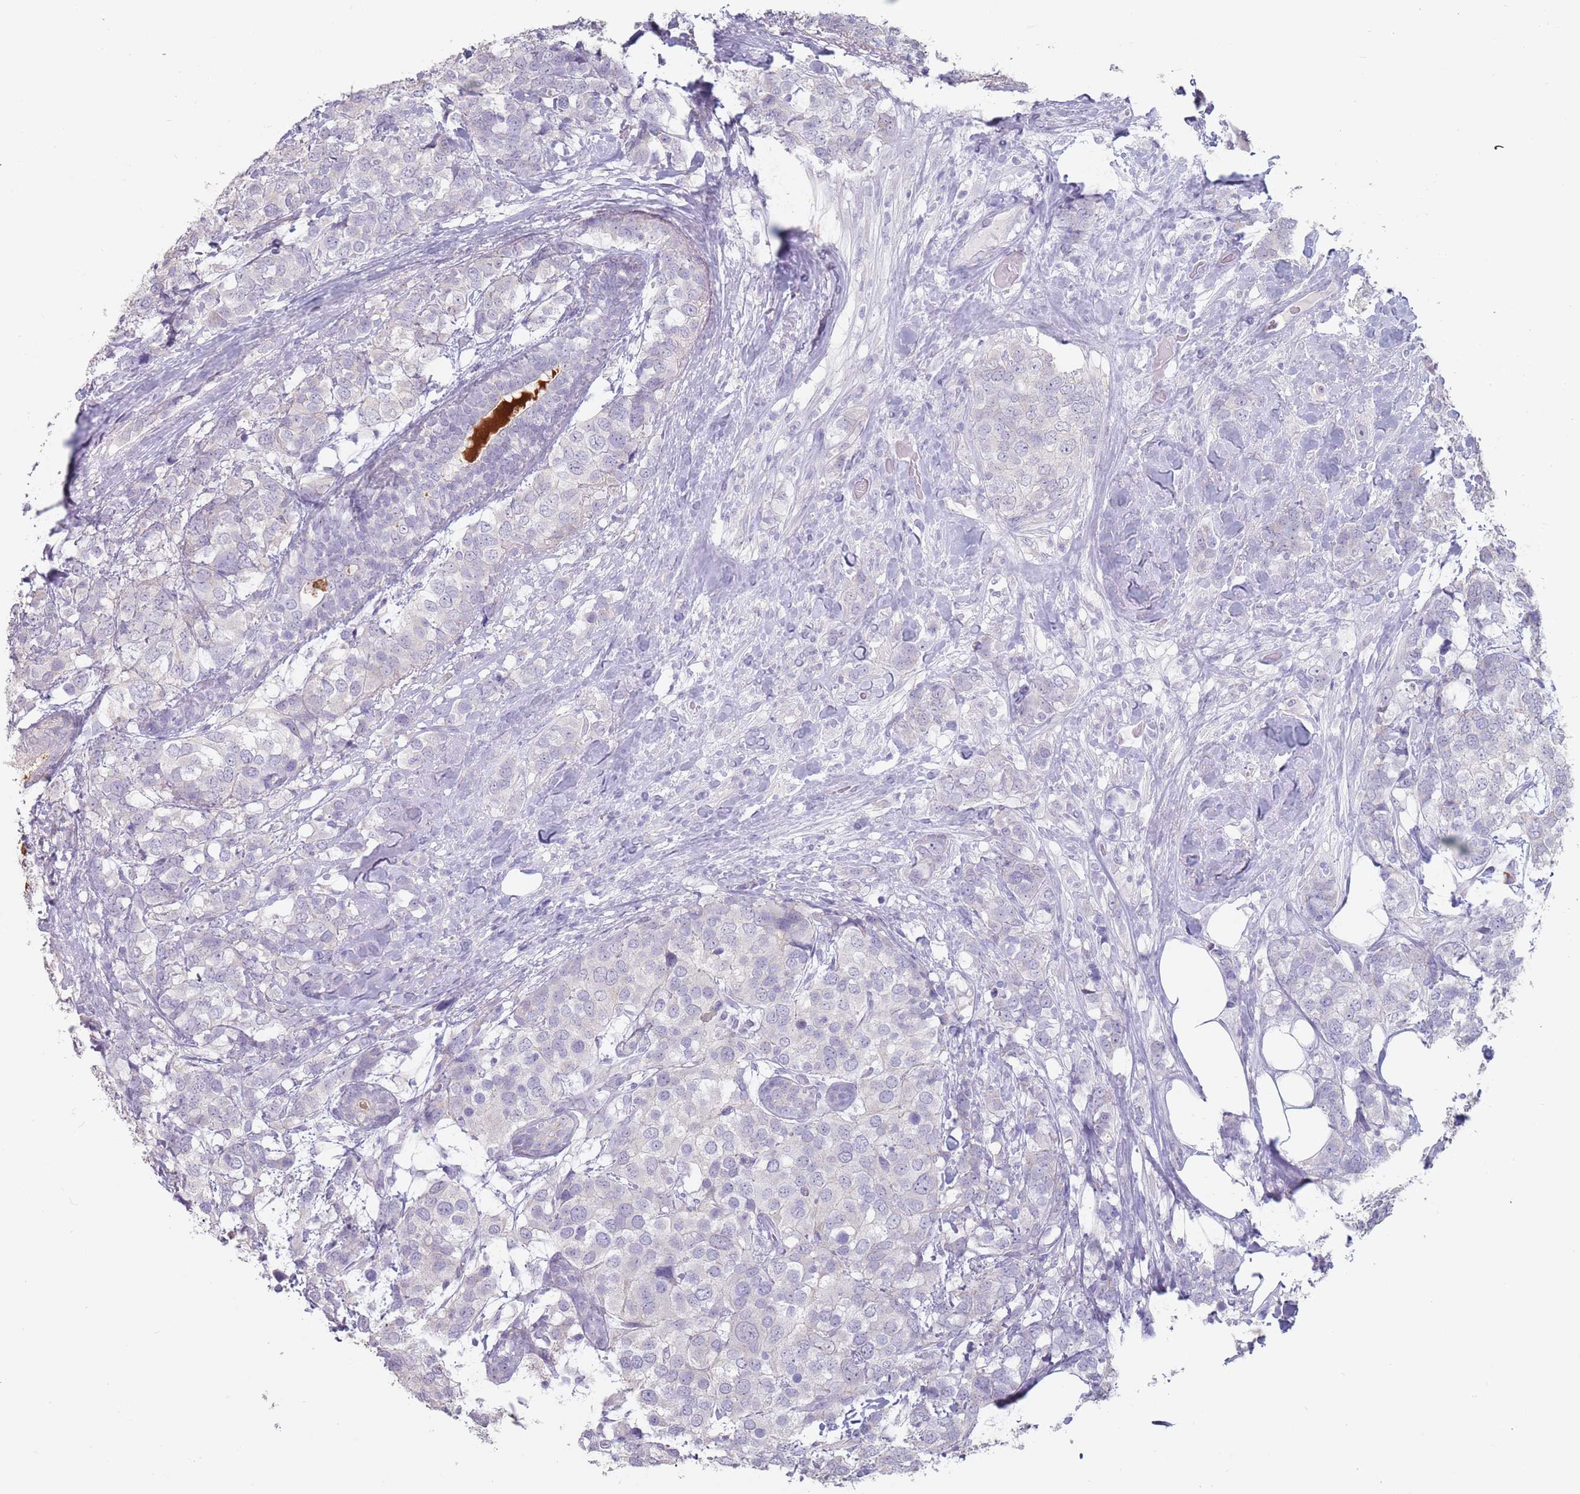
{"staining": {"intensity": "negative", "quantity": "none", "location": "none"}, "tissue": "breast cancer", "cell_type": "Tumor cells", "image_type": "cancer", "snomed": [{"axis": "morphology", "description": "Lobular carcinoma"}, {"axis": "topography", "description": "Breast"}], "caption": "Tumor cells are negative for protein expression in human breast cancer (lobular carcinoma).", "gene": "STYK1", "patient": {"sex": "female", "age": 59}}